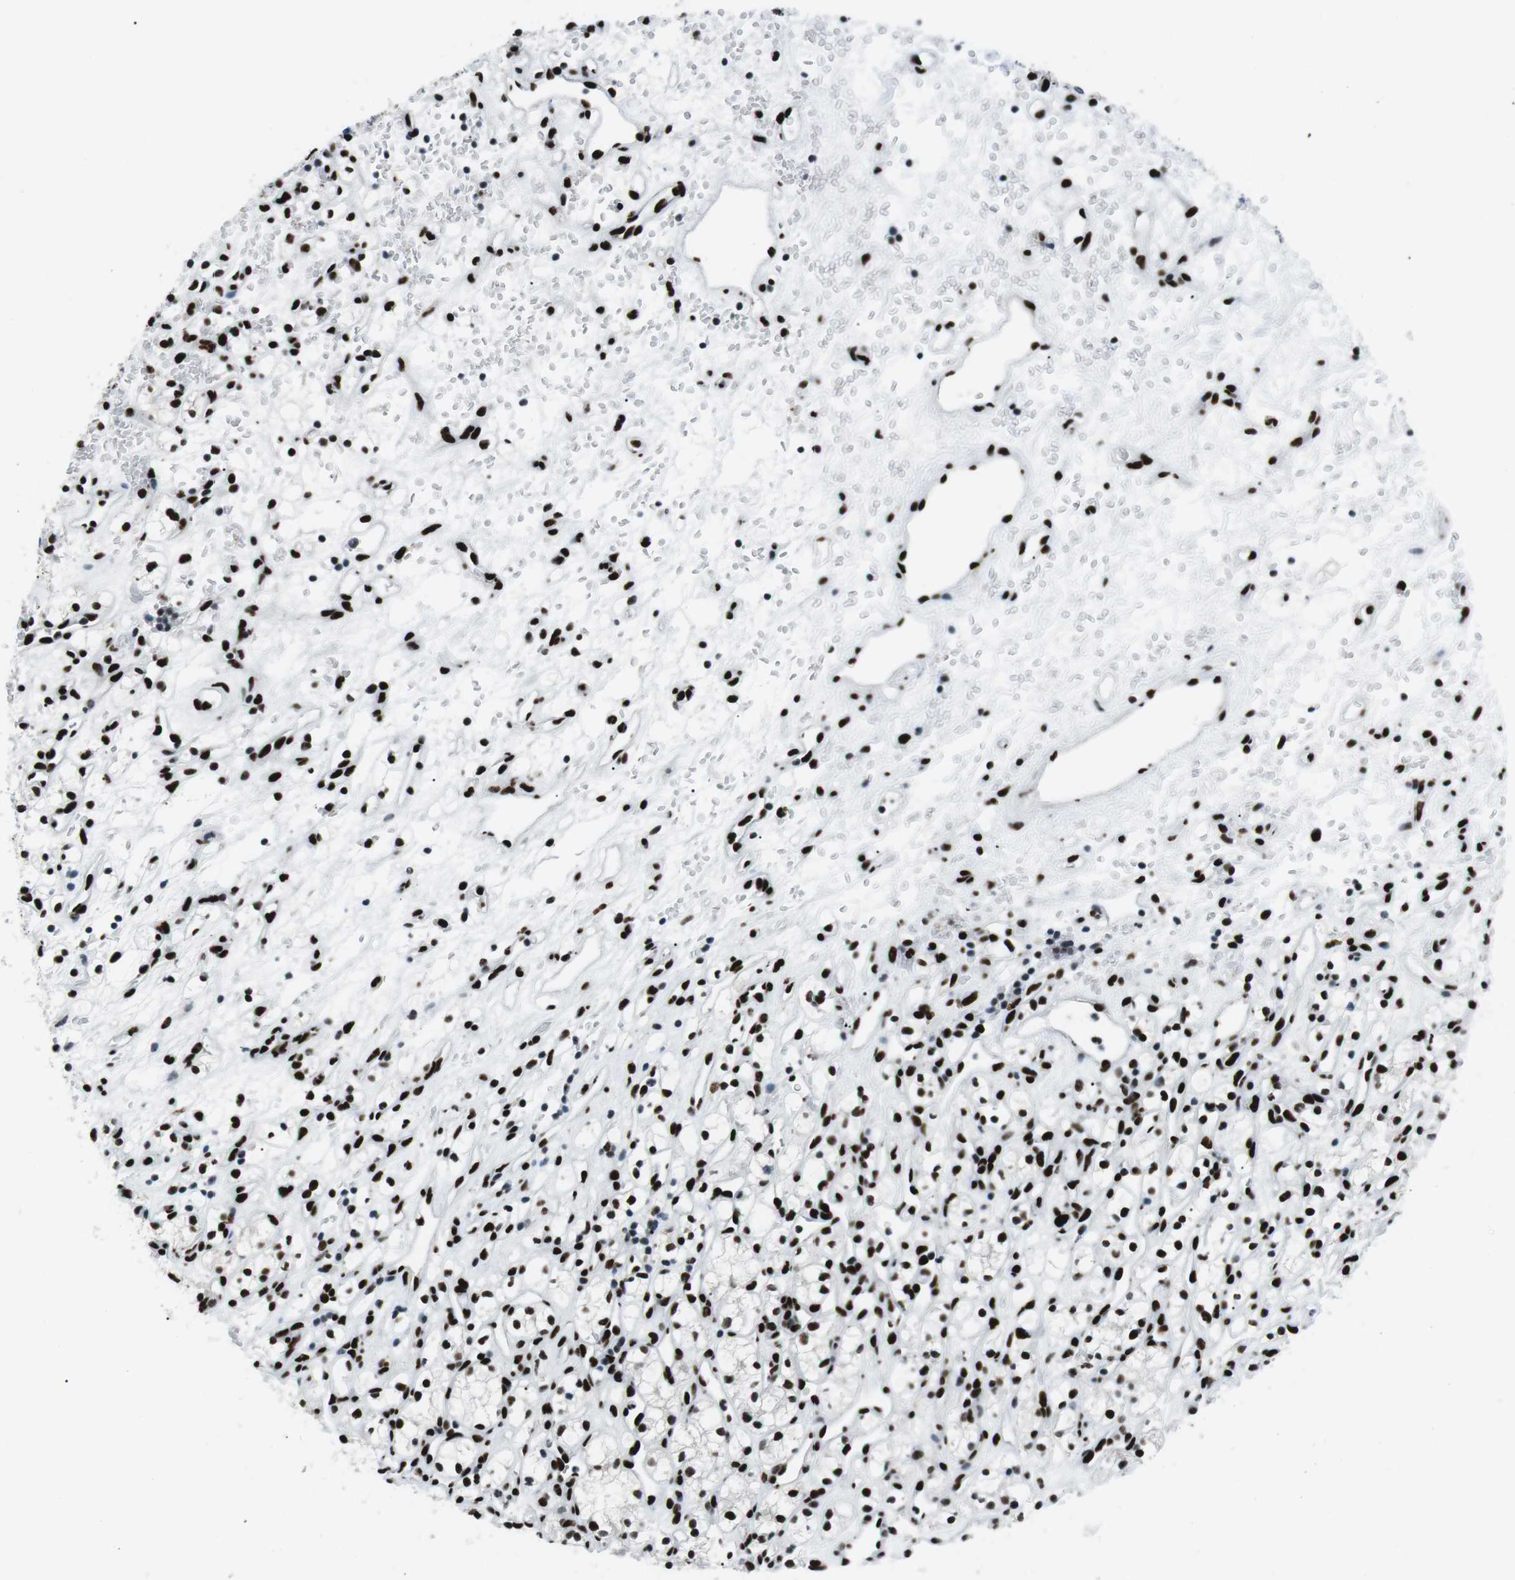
{"staining": {"intensity": "strong", "quantity": ">75%", "location": "nuclear"}, "tissue": "renal cancer", "cell_type": "Tumor cells", "image_type": "cancer", "snomed": [{"axis": "morphology", "description": "Adenocarcinoma, NOS"}, {"axis": "topography", "description": "Kidney"}], "caption": "IHC (DAB) staining of renal cancer exhibits strong nuclear protein expression in approximately >75% of tumor cells. (IHC, brightfield microscopy, high magnification).", "gene": "PML", "patient": {"sex": "female", "age": 60}}